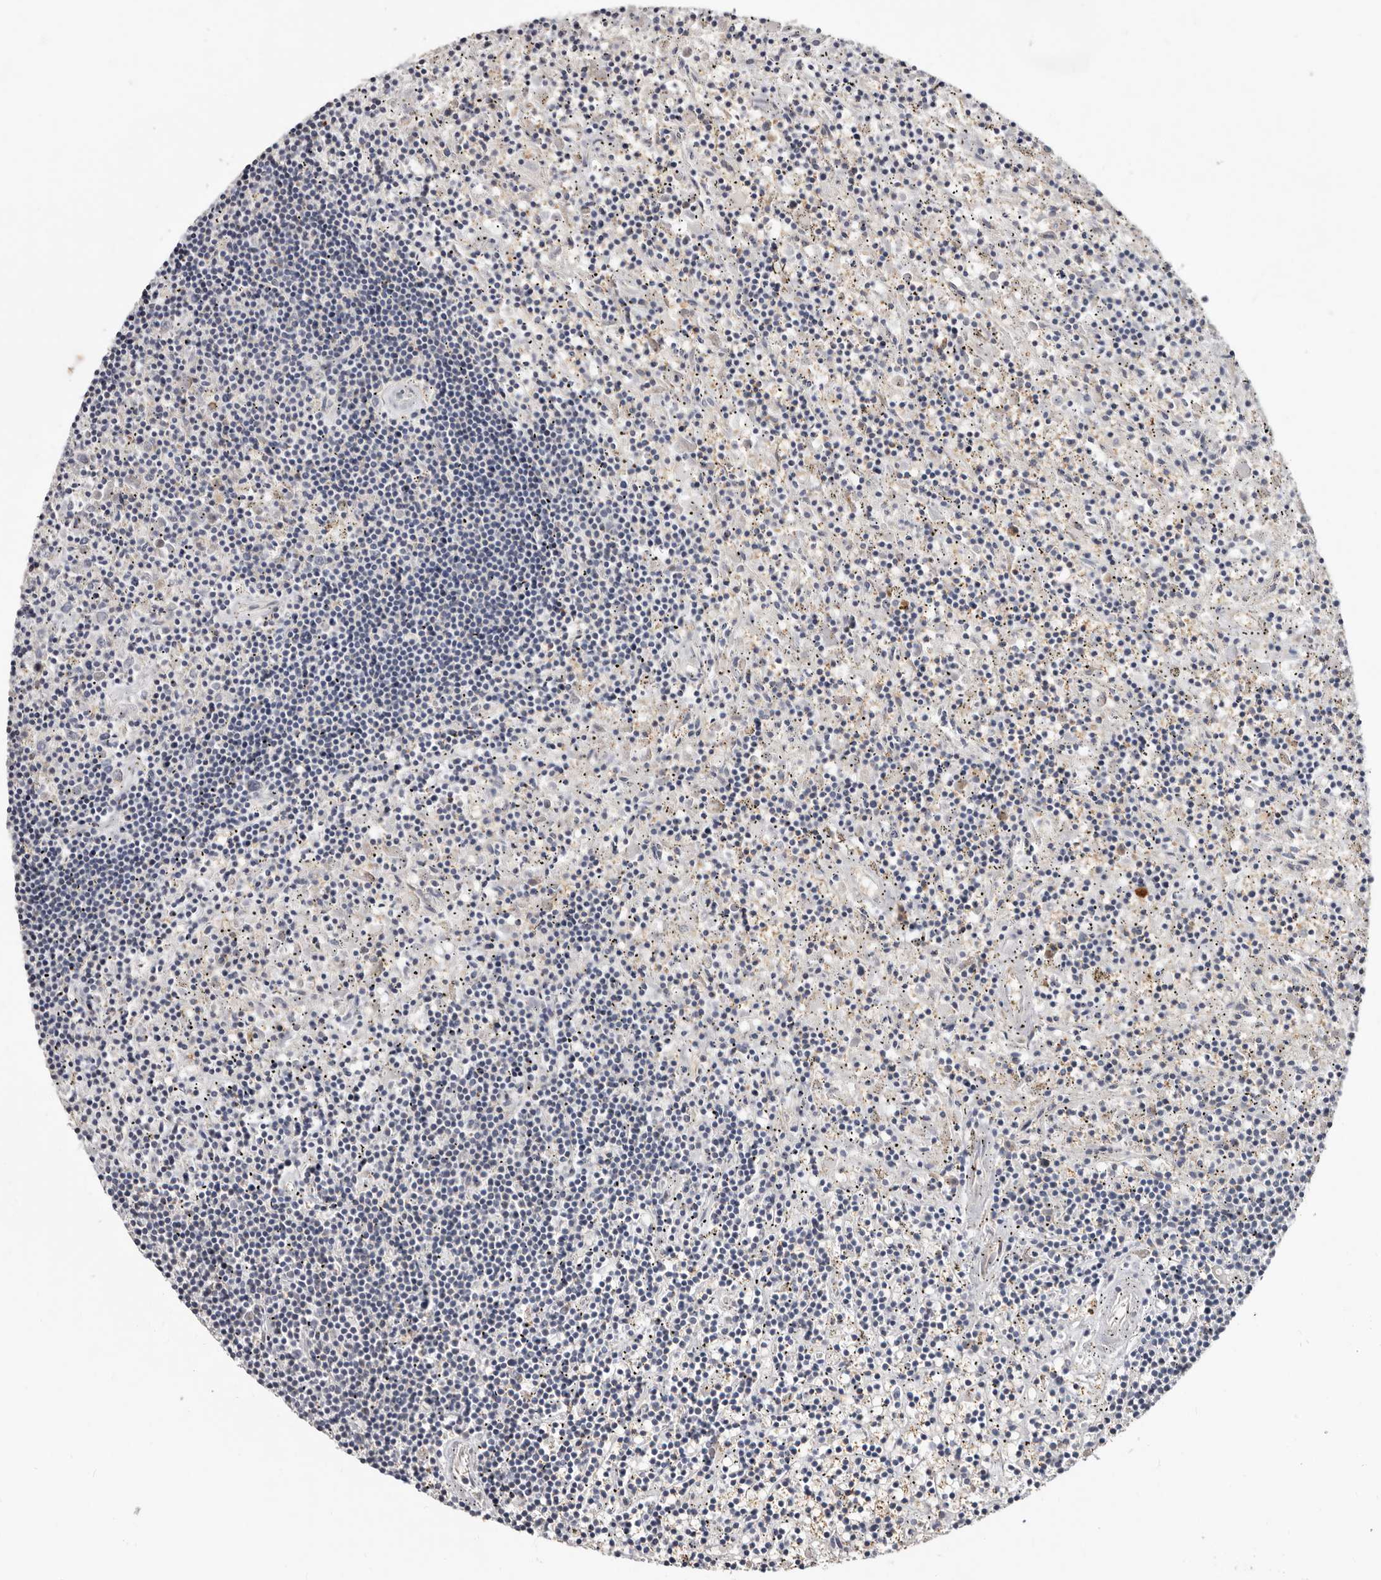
{"staining": {"intensity": "negative", "quantity": "none", "location": "none"}, "tissue": "lymphoma", "cell_type": "Tumor cells", "image_type": "cancer", "snomed": [{"axis": "morphology", "description": "Malignant lymphoma, non-Hodgkin's type, Low grade"}, {"axis": "topography", "description": "Spleen"}], "caption": "Immunohistochemical staining of human low-grade malignant lymphoma, non-Hodgkin's type exhibits no significant positivity in tumor cells.", "gene": "SPTA1", "patient": {"sex": "male", "age": 76}}